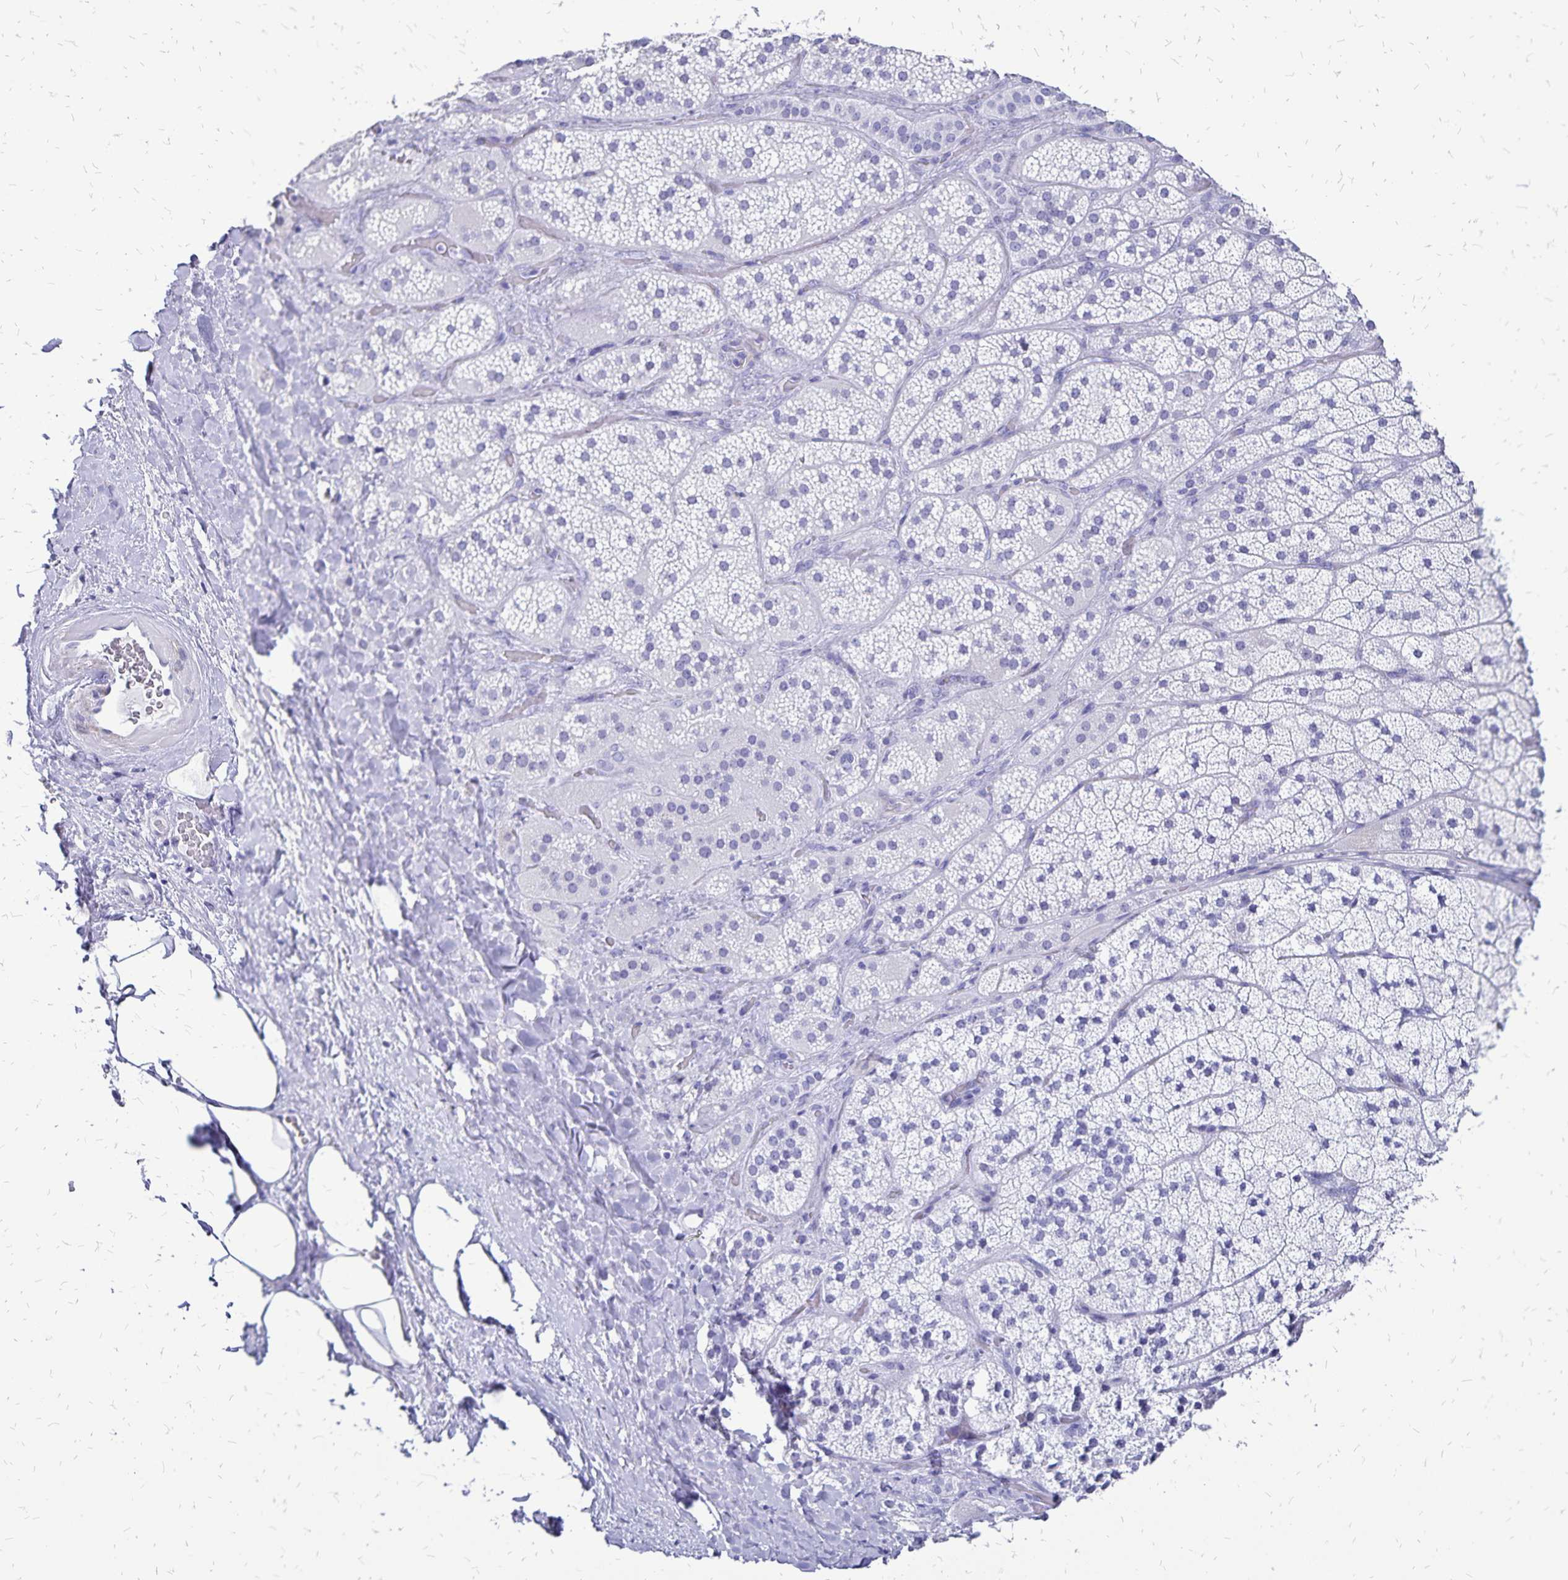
{"staining": {"intensity": "negative", "quantity": "none", "location": "none"}, "tissue": "adrenal gland", "cell_type": "Glandular cells", "image_type": "normal", "snomed": [{"axis": "morphology", "description": "Normal tissue, NOS"}, {"axis": "topography", "description": "Adrenal gland"}], "caption": "Protein analysis of unremarkable adrenal gland demonstrates no significant expression in glandular cells.", "gene": "HMGB3", "patient": {"sex": "male", "age": 57}}